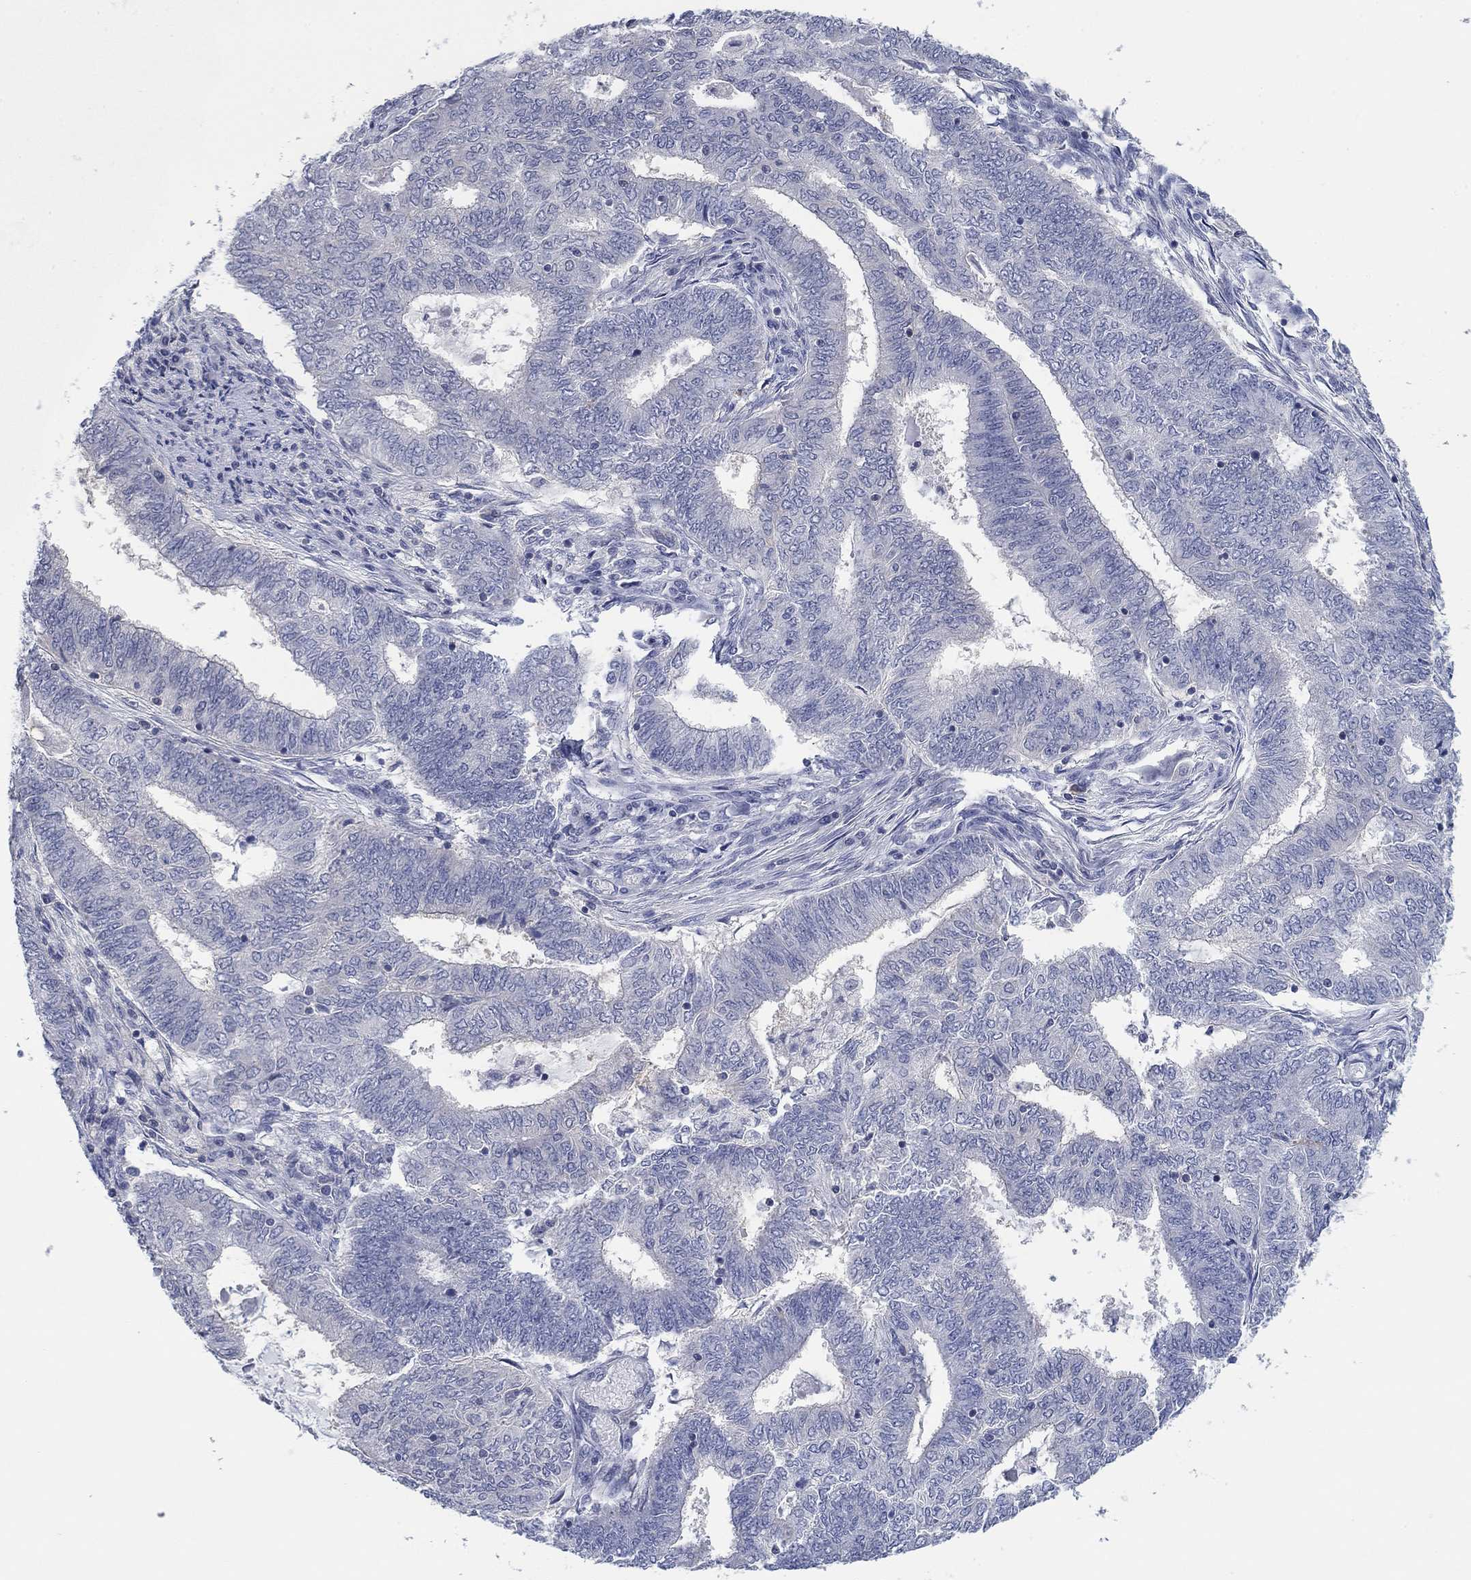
{"staining": {"intensity": "negative", "quantity": "none", "location": "none"}, "tissue": "endometrial cancer", "cell_type": "Tumor cells", "image_type": "cancer", "snomed": [{"axis": "morphology", "description": "Adenocarcinoma, NOS"}, {"axis": "topography", "description": "Endometrium"}], "caption": "High power microscopy photomicrograph of an immunohistochemistry histopathology image of endometrial cancer, revealing no significant positivity in tumor cells.", "gene": "FER1L6", "patient": {"sex": "female", "age": 62}}